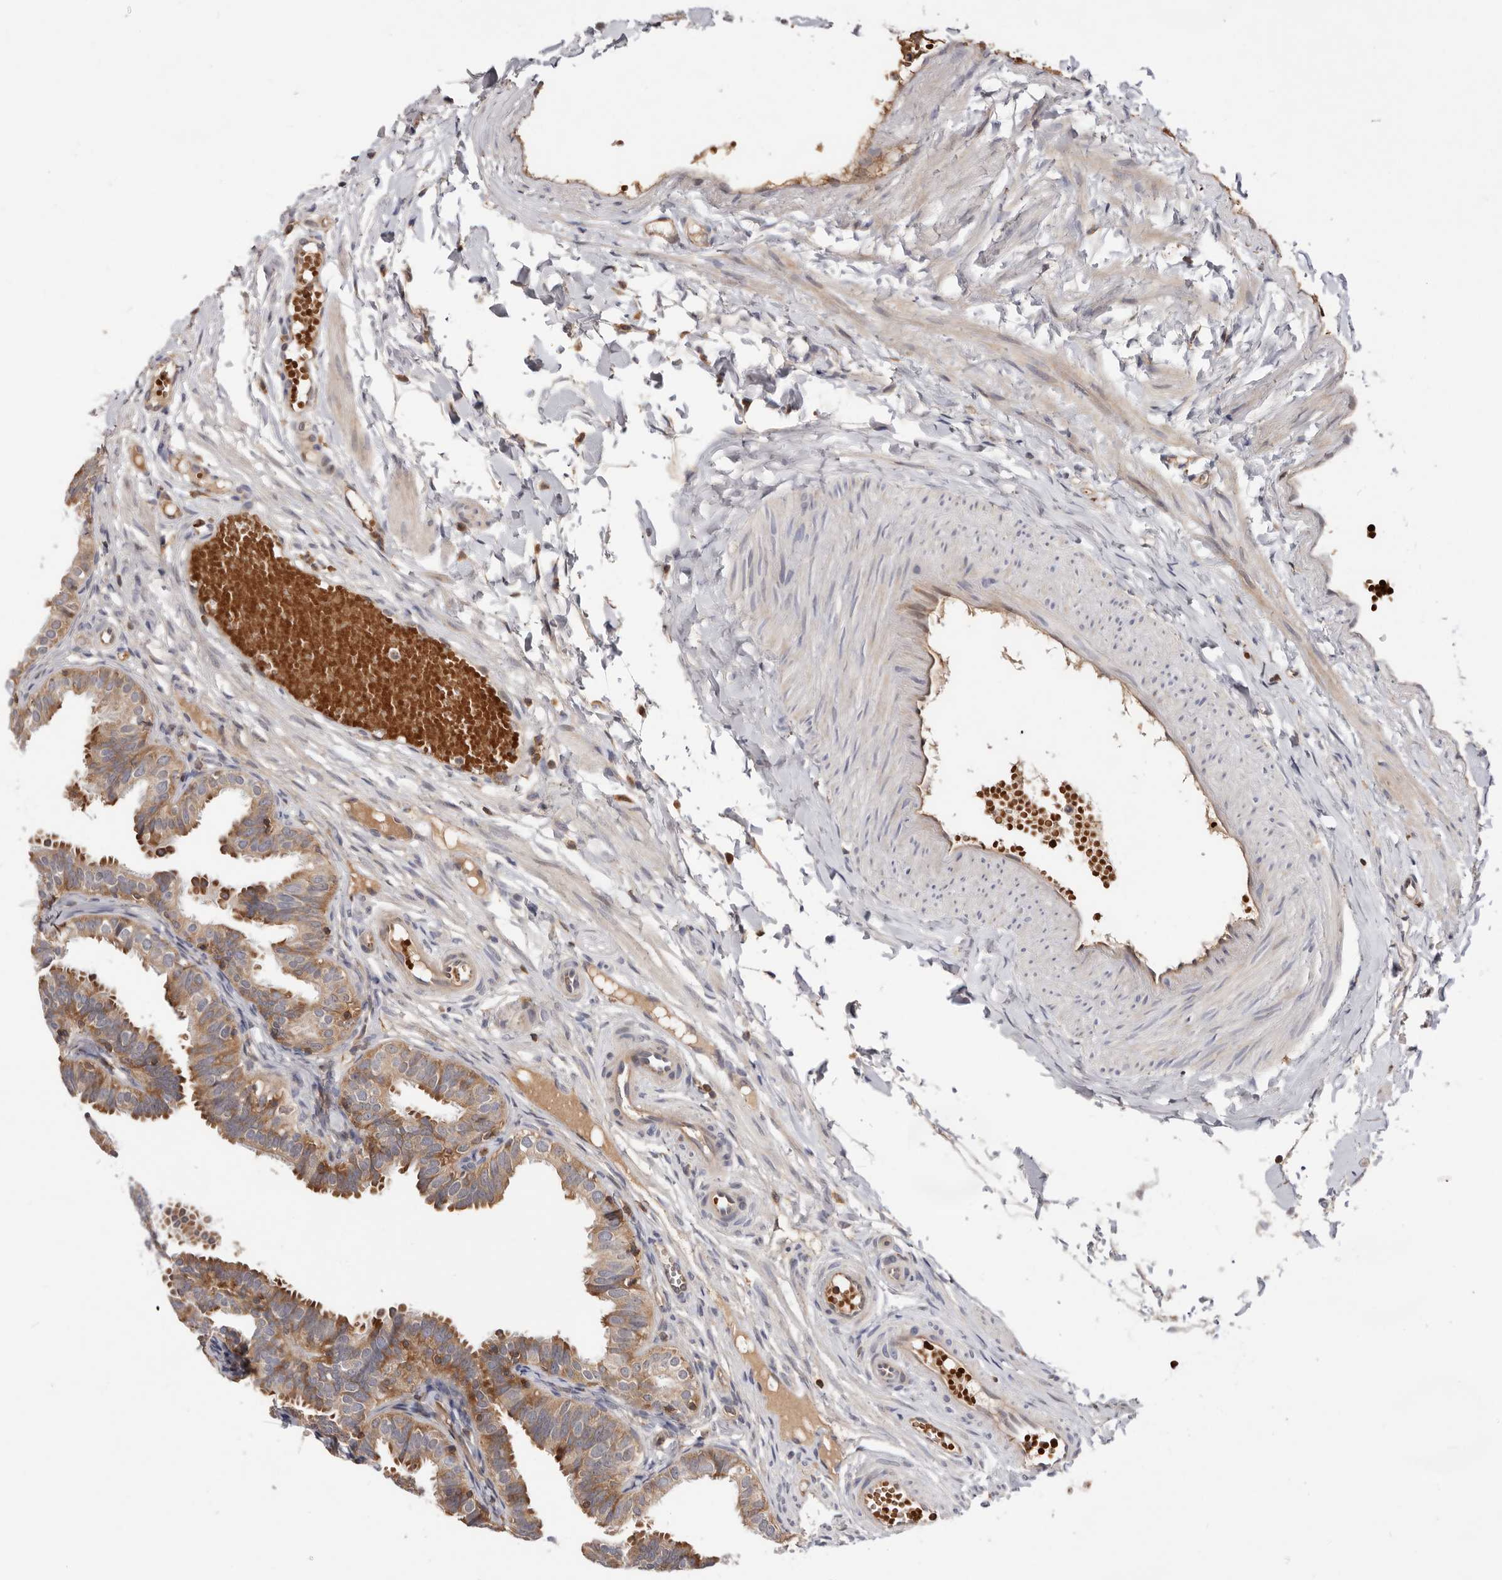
{"staining": {"intensity": "moderate", "quantity": "25%-75%", "location": "cytoplasmic/membranous"}, "tissue": "fallopian tube", "cell_type": "Glandular cells", "image_type": "normal", "snomed": [{"axis": "morphology", "description": "Normal tissue, NOS"}, {"axis": "topography", "description": "Fallopian tube"}], "caption": "Immunohistochemistry (IHC) image of normal fallopian tube stained for a protein (brown), which shows medium levels of moderate cytoplasmic/membranous expression in approximately 25%-75% of glandular cells.", "gene": "RNF213", "patient": {"sex": "female", "age": 35}}